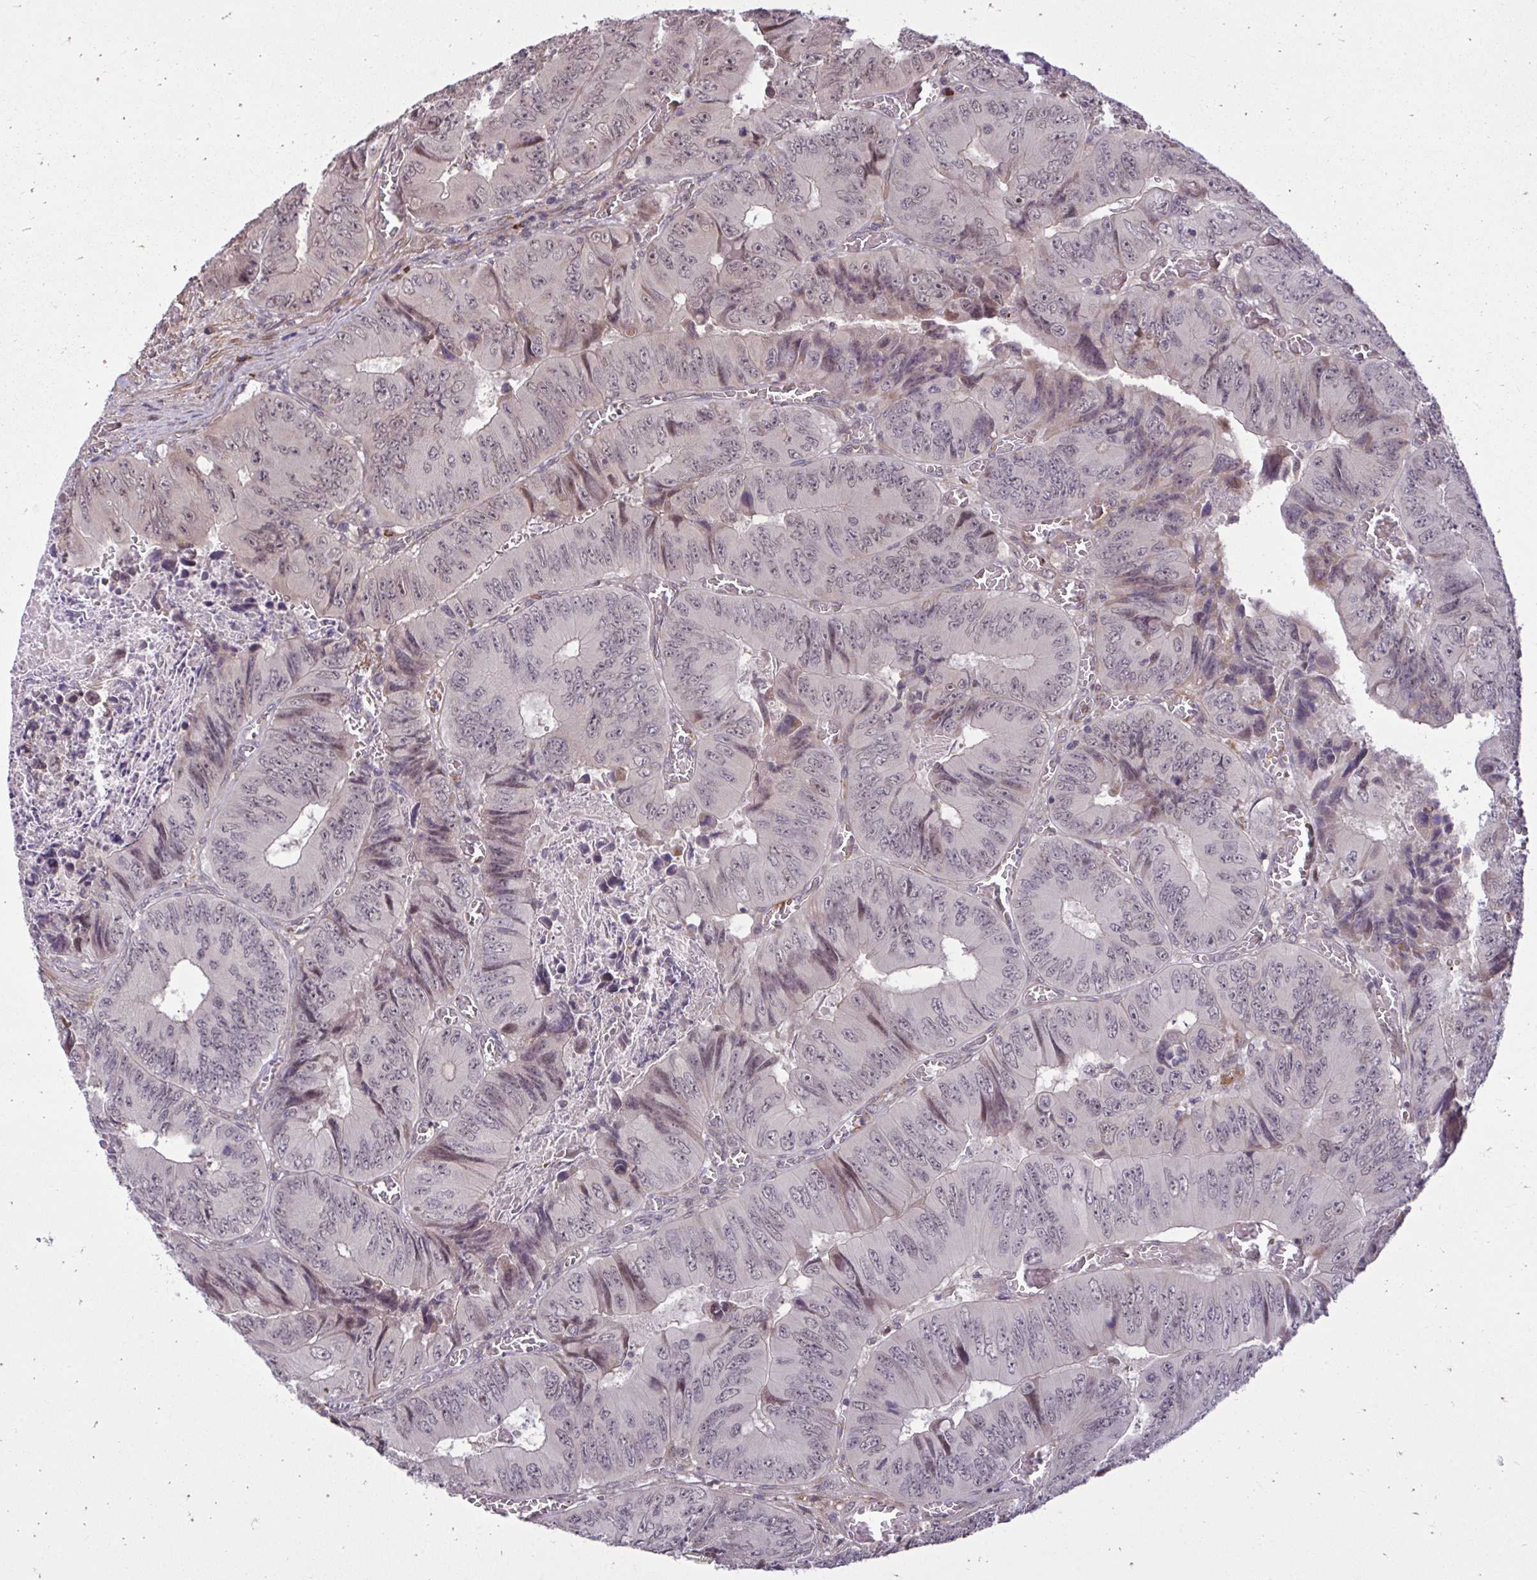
{"staining": {"intensity": "weak", "quantity": "25%-75%", "location": "nuclear"}, "tissue": "colorectal cancer", "cell_type": "Tumor cells", "image_type": "cancer", "snomed": [{"axis": "morphology", "description": "Adenocarcinoma, NOS"}, {"axis": "topography", "description": "Colon"}], "caption": "Protein expression analysis of human colorectal adenocarcinoma reveals weak nuclear positivity in approximately 25%-75% of tumor cells. (DAB IHC, brown staining for protein, blue staining for nuclei).", "gene": "ZSCAN9", "patient": {"sex": "female", "age": 84}}